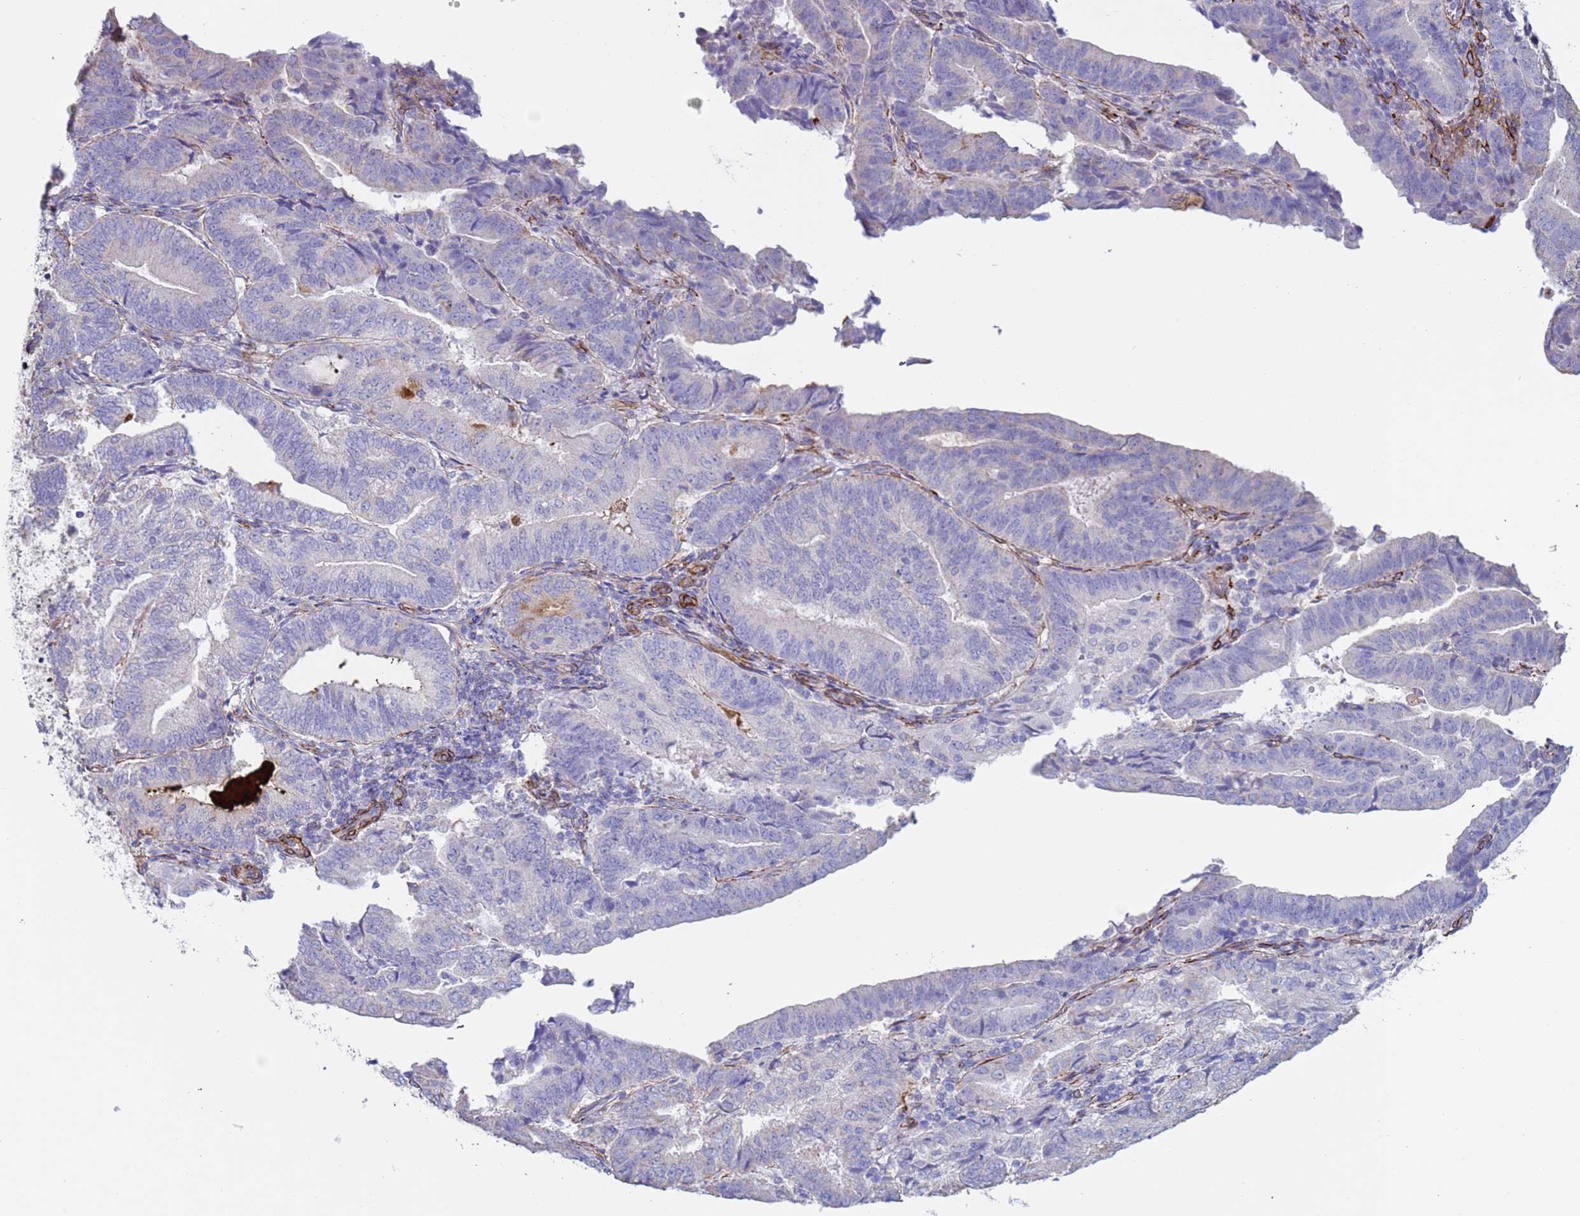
{"staining": {"intensity": "negative", "quantity": "none", "location": "none"}, "tissue": "endometrial cancer", "cell_type": "Tumor cells", "image_type": "cancer", "snomed": [{"axis": "morphology", "description": "Adenocarcinoma, NOS"}, {"axis": "topography", "description": "Endometrium"}], "caption": "Tumor cells show no significant staining in endometrial adenocarcinoma. Nuclei are stained in blue.", "gene": "GASK1A", "patient": {"sex": "female", "age": 70}}